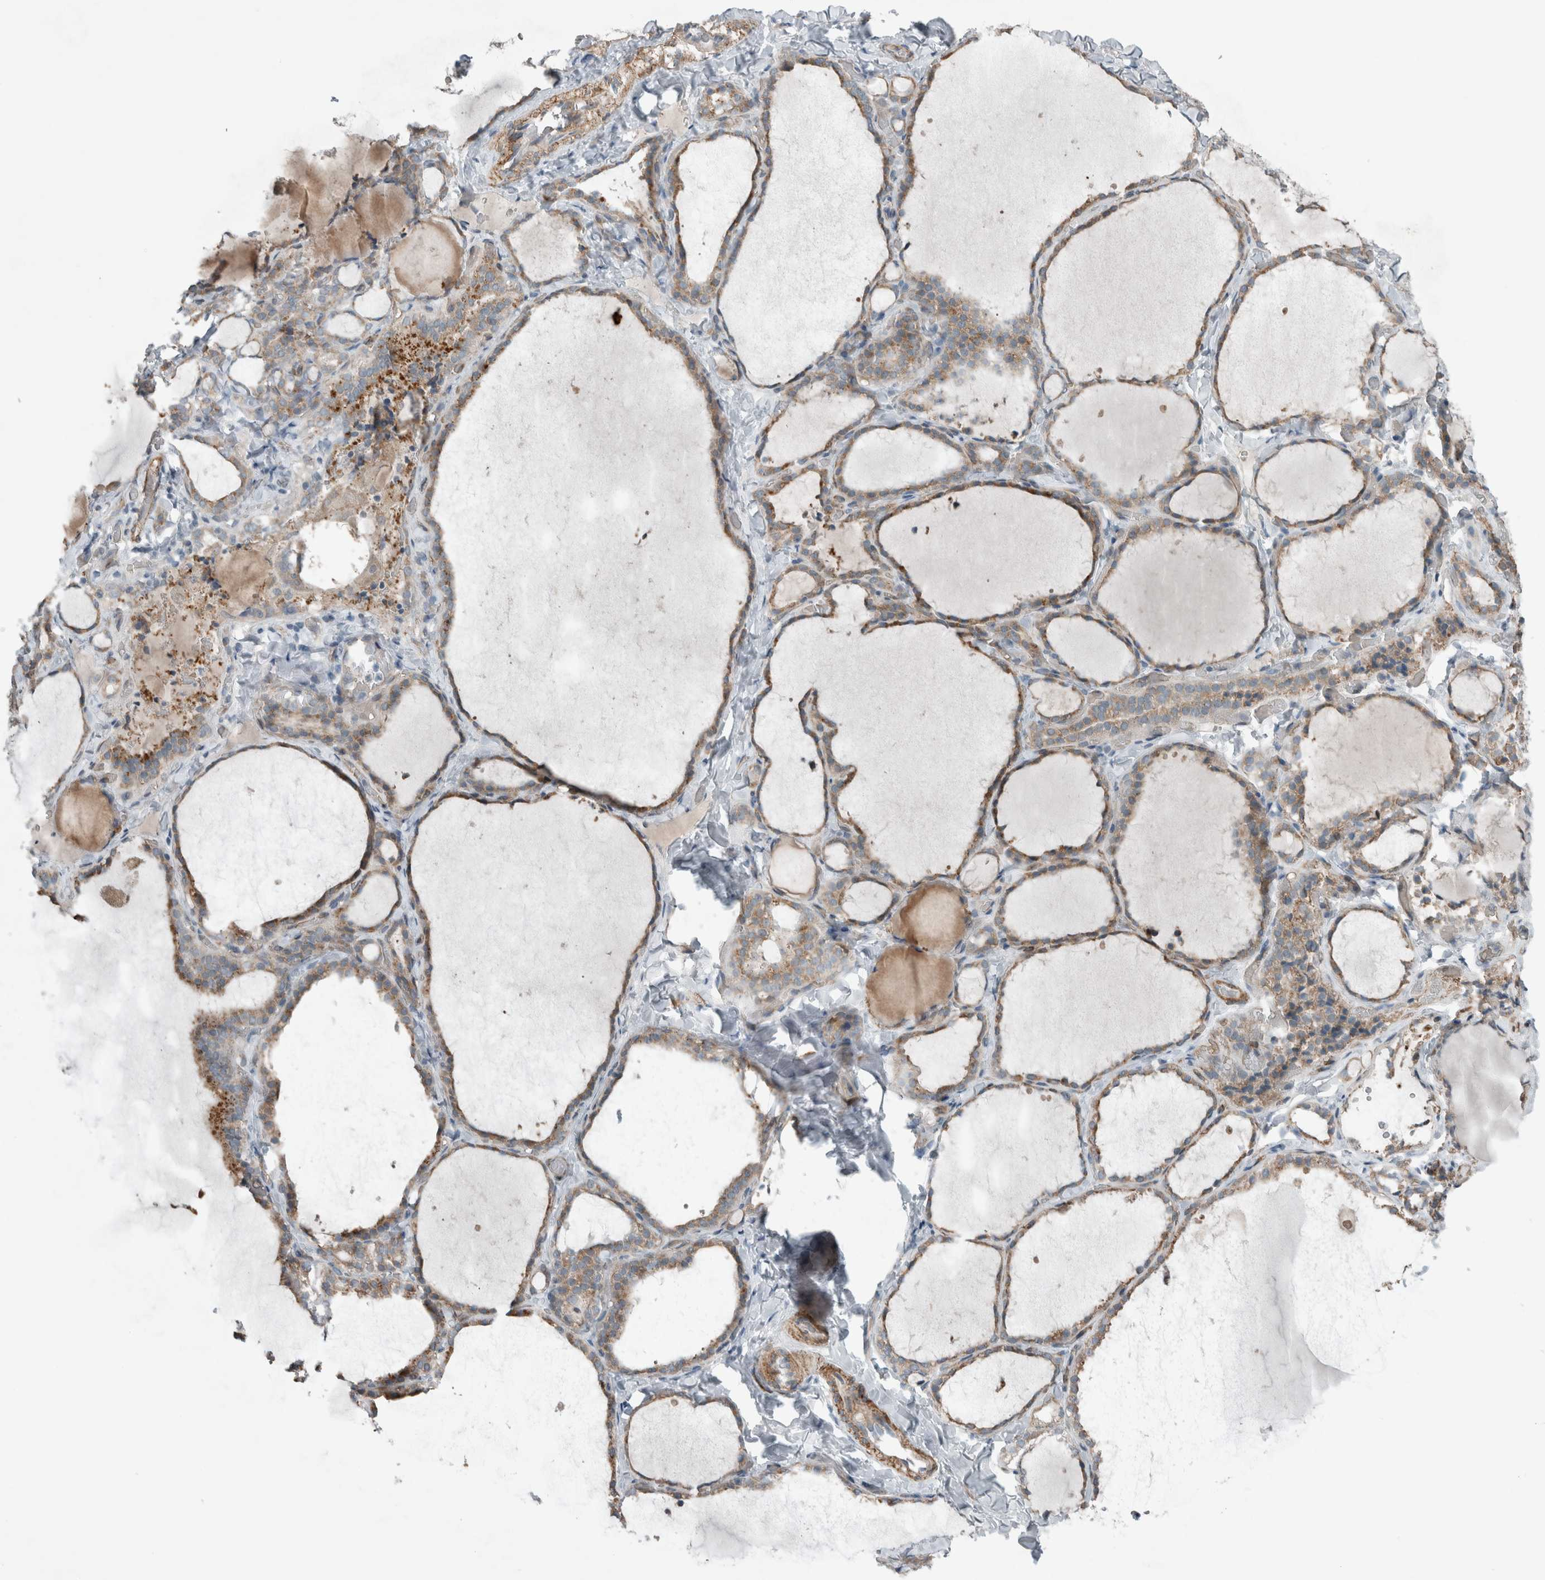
{"staining": {"intensity": "moderate", "quantity": ">75%", "location": "cytoplasmic/membranous"}, "tissue": "thyroid gland", "cell_type": "Glandular cells", "image_type": "normal", "snomed": [{"axis": "morphology", "description": "Normal tissue, NOS"}, {"axis": "topography", "description": "Thyroid gland"}], "caption": "Moderate cytoplasmic/membranous positivity is seen in about >75% of glandular cells in normal thyroid gland.", "gene": "JADE2", "patient": {"sex": "female", "age": 22}}